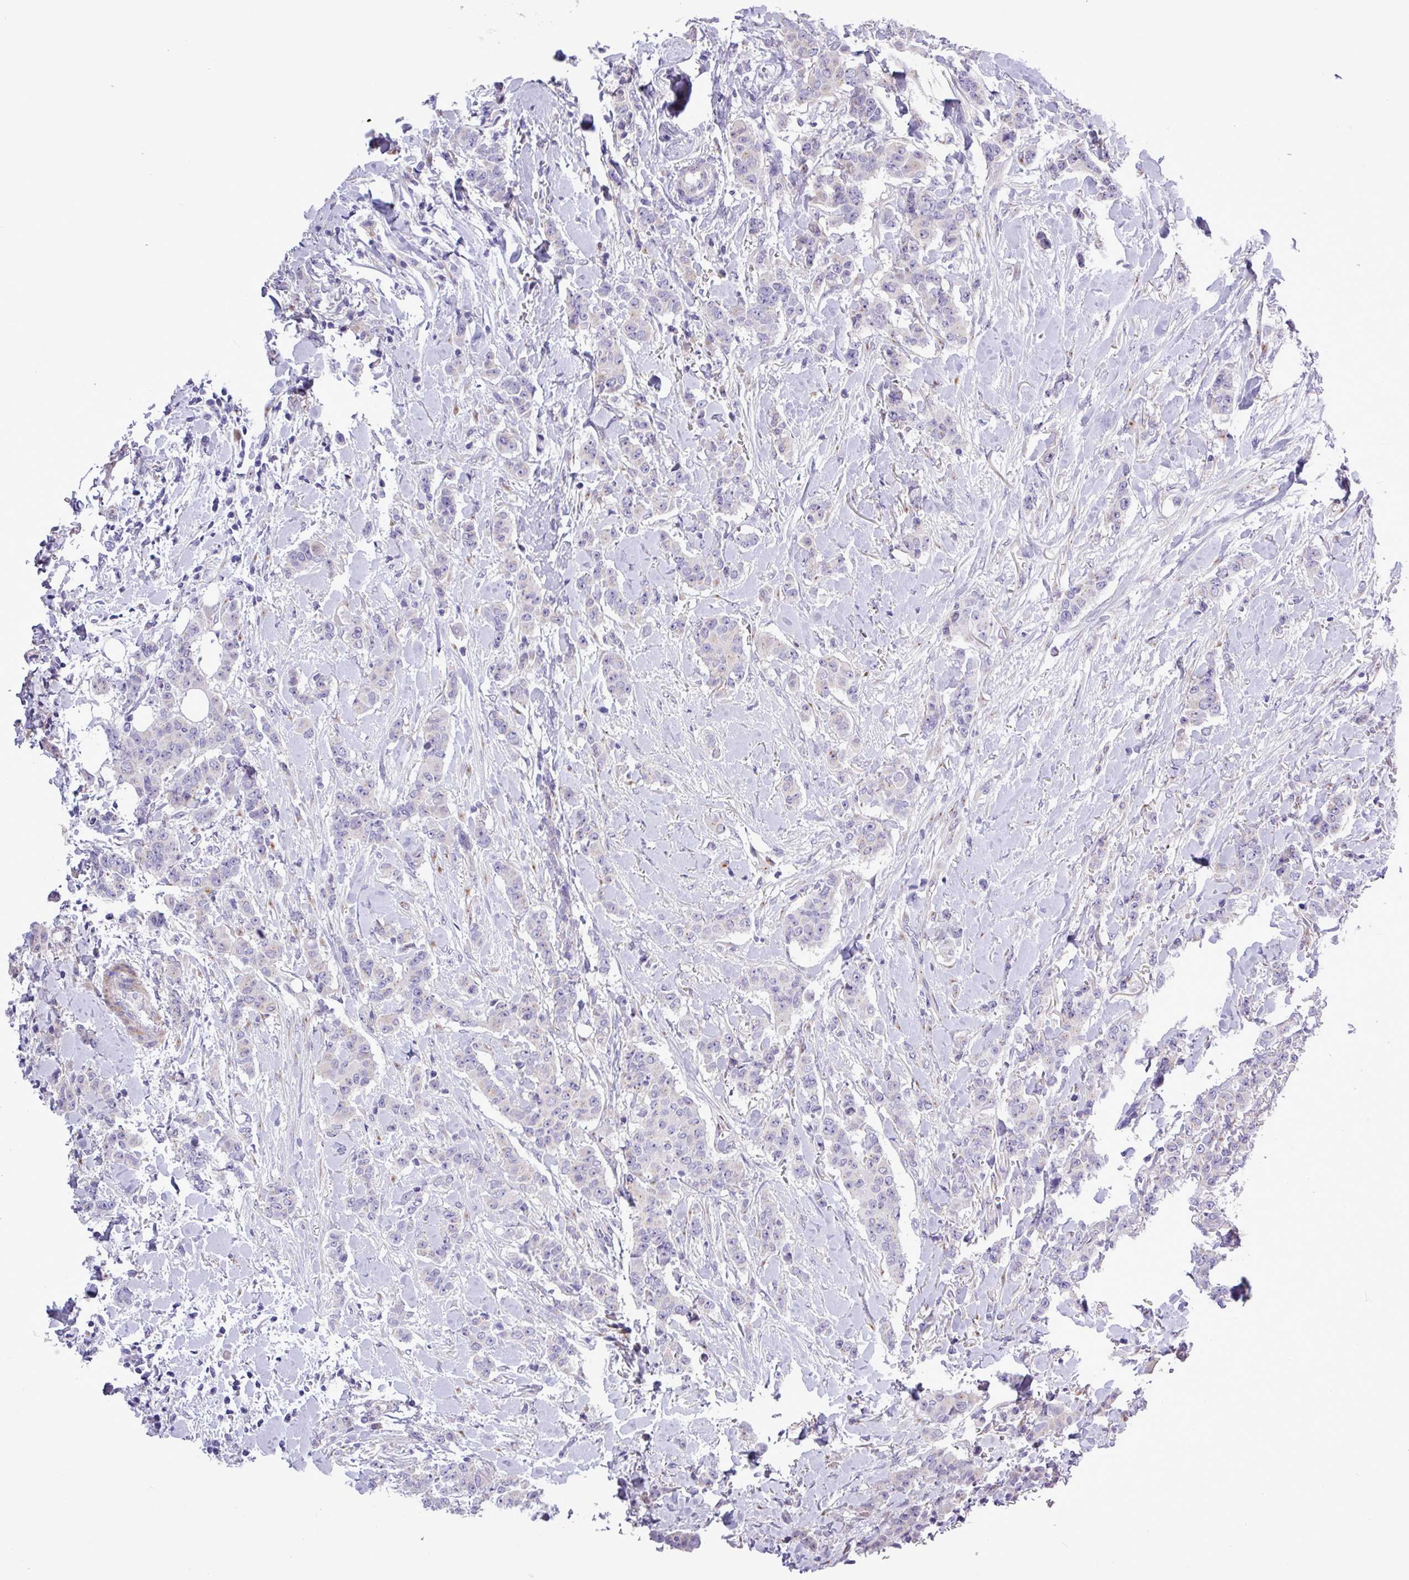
{"staining": {"intensity": "negative", "quantity": "none", "location": "none"}, "tissue": "breast cancer", "cell_type": "Tumor cells", "image_type": "cancer", "snomed": [{"axis": "morphology", "description": "Duct carcinoma"}, {"axis": "topography", "description": "Breast"}], "caption": "Immunohistochemistry of breast cancer (infiltrating ductal carcinoma) shows no staining in tumor cells.", "gene": "SPINK8", "patient": {"sex": "female", "age": 40}}